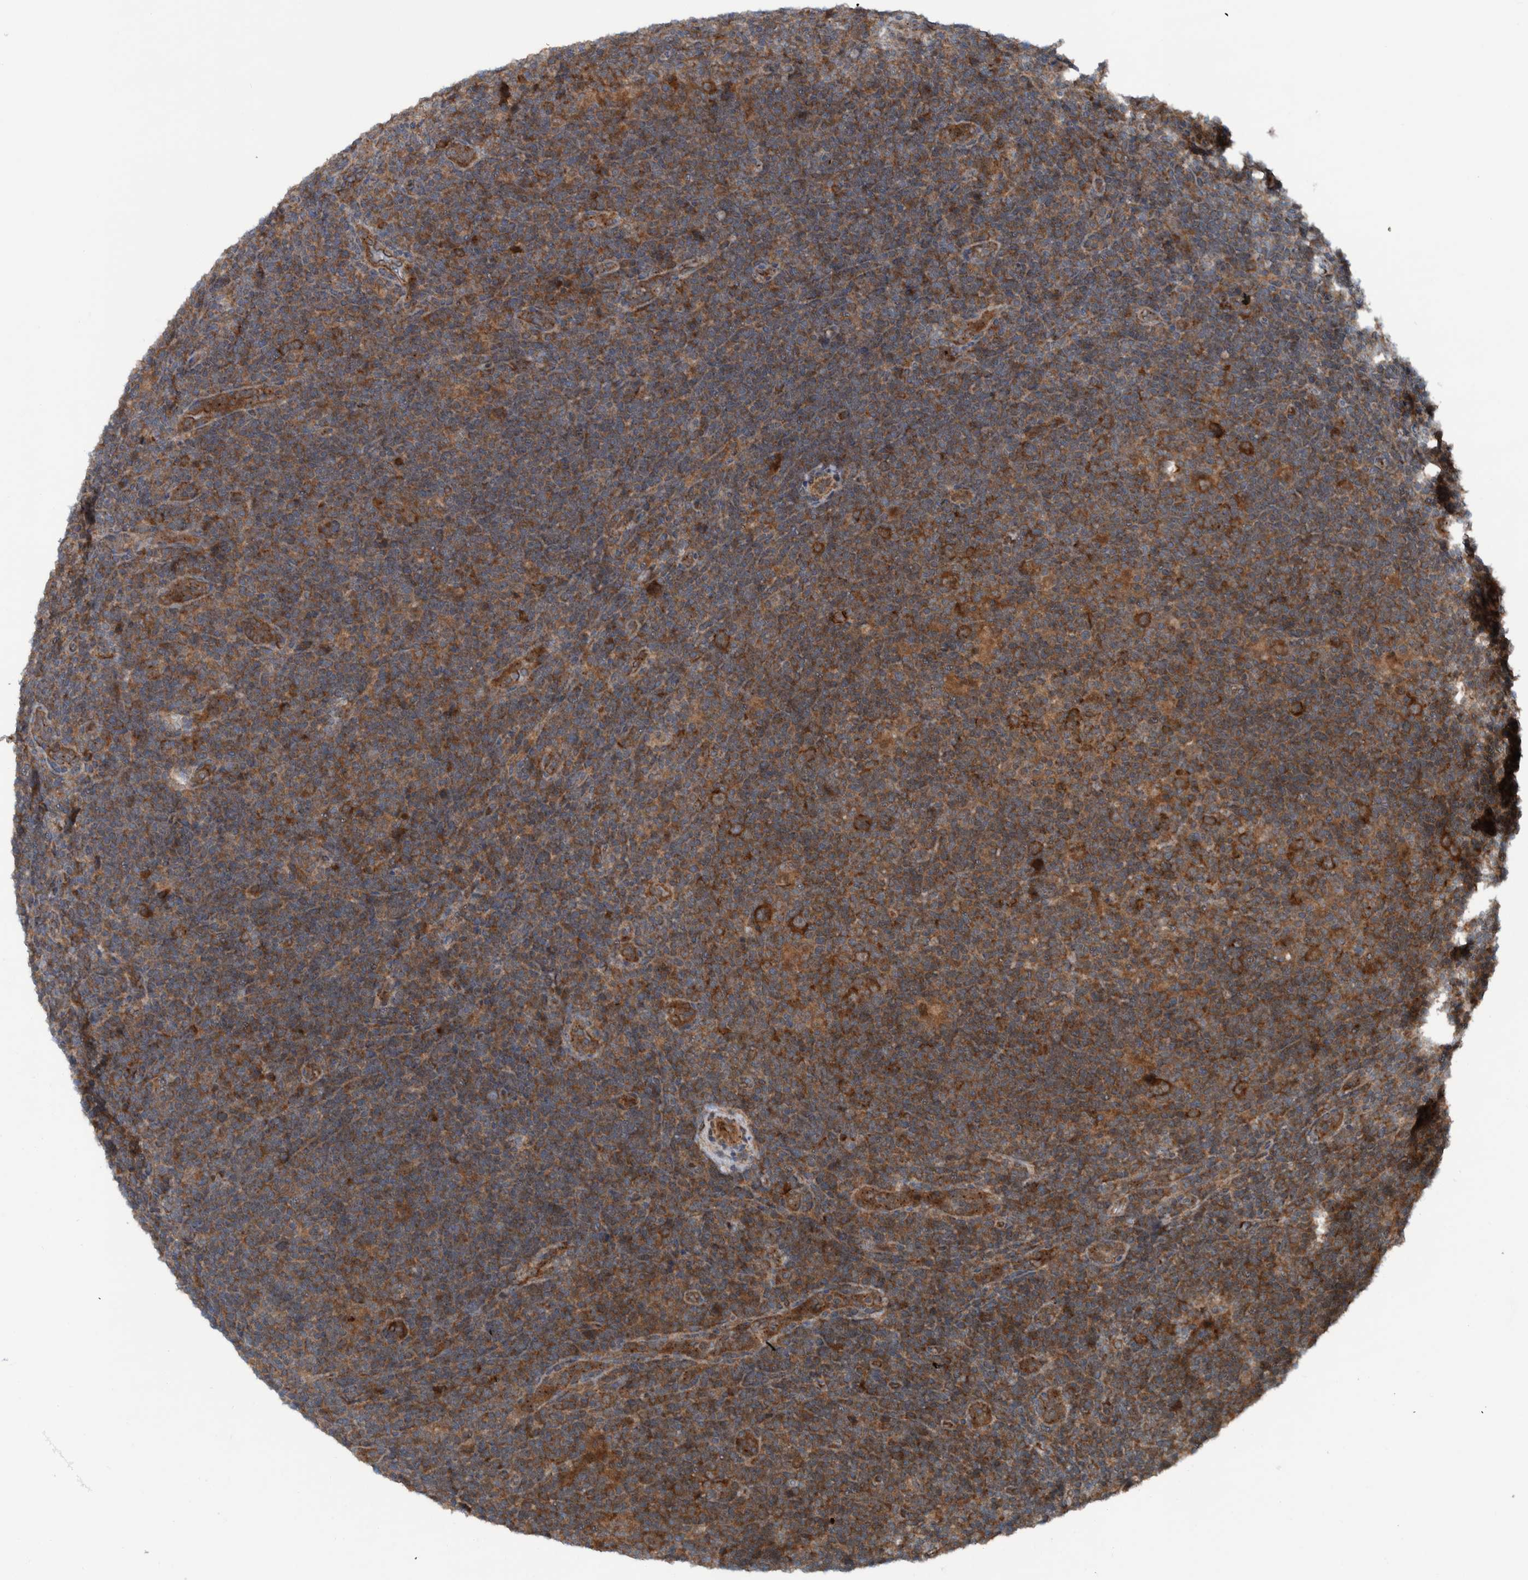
{"staining": {"intensity": "strong", "quantity": ">75%", "location": "cytoplasmic/membranous"}, "tissue": "lymphoma", "cell_type": "Tumor cells", "image_type": "cancer", "snomed": [{"axis": "morphology", "description": "Hodgkin's disease, NOS"}, {"axis": "topography", "description": "Lymph node"}], "caption": "Protein expression analysis of human lymphoma reveals strong cytoplasmic/membranous positivity in about >75% of tumor cells.", "gene": "CUEDC1", "patient": {"sex": "female", "age": 57}}